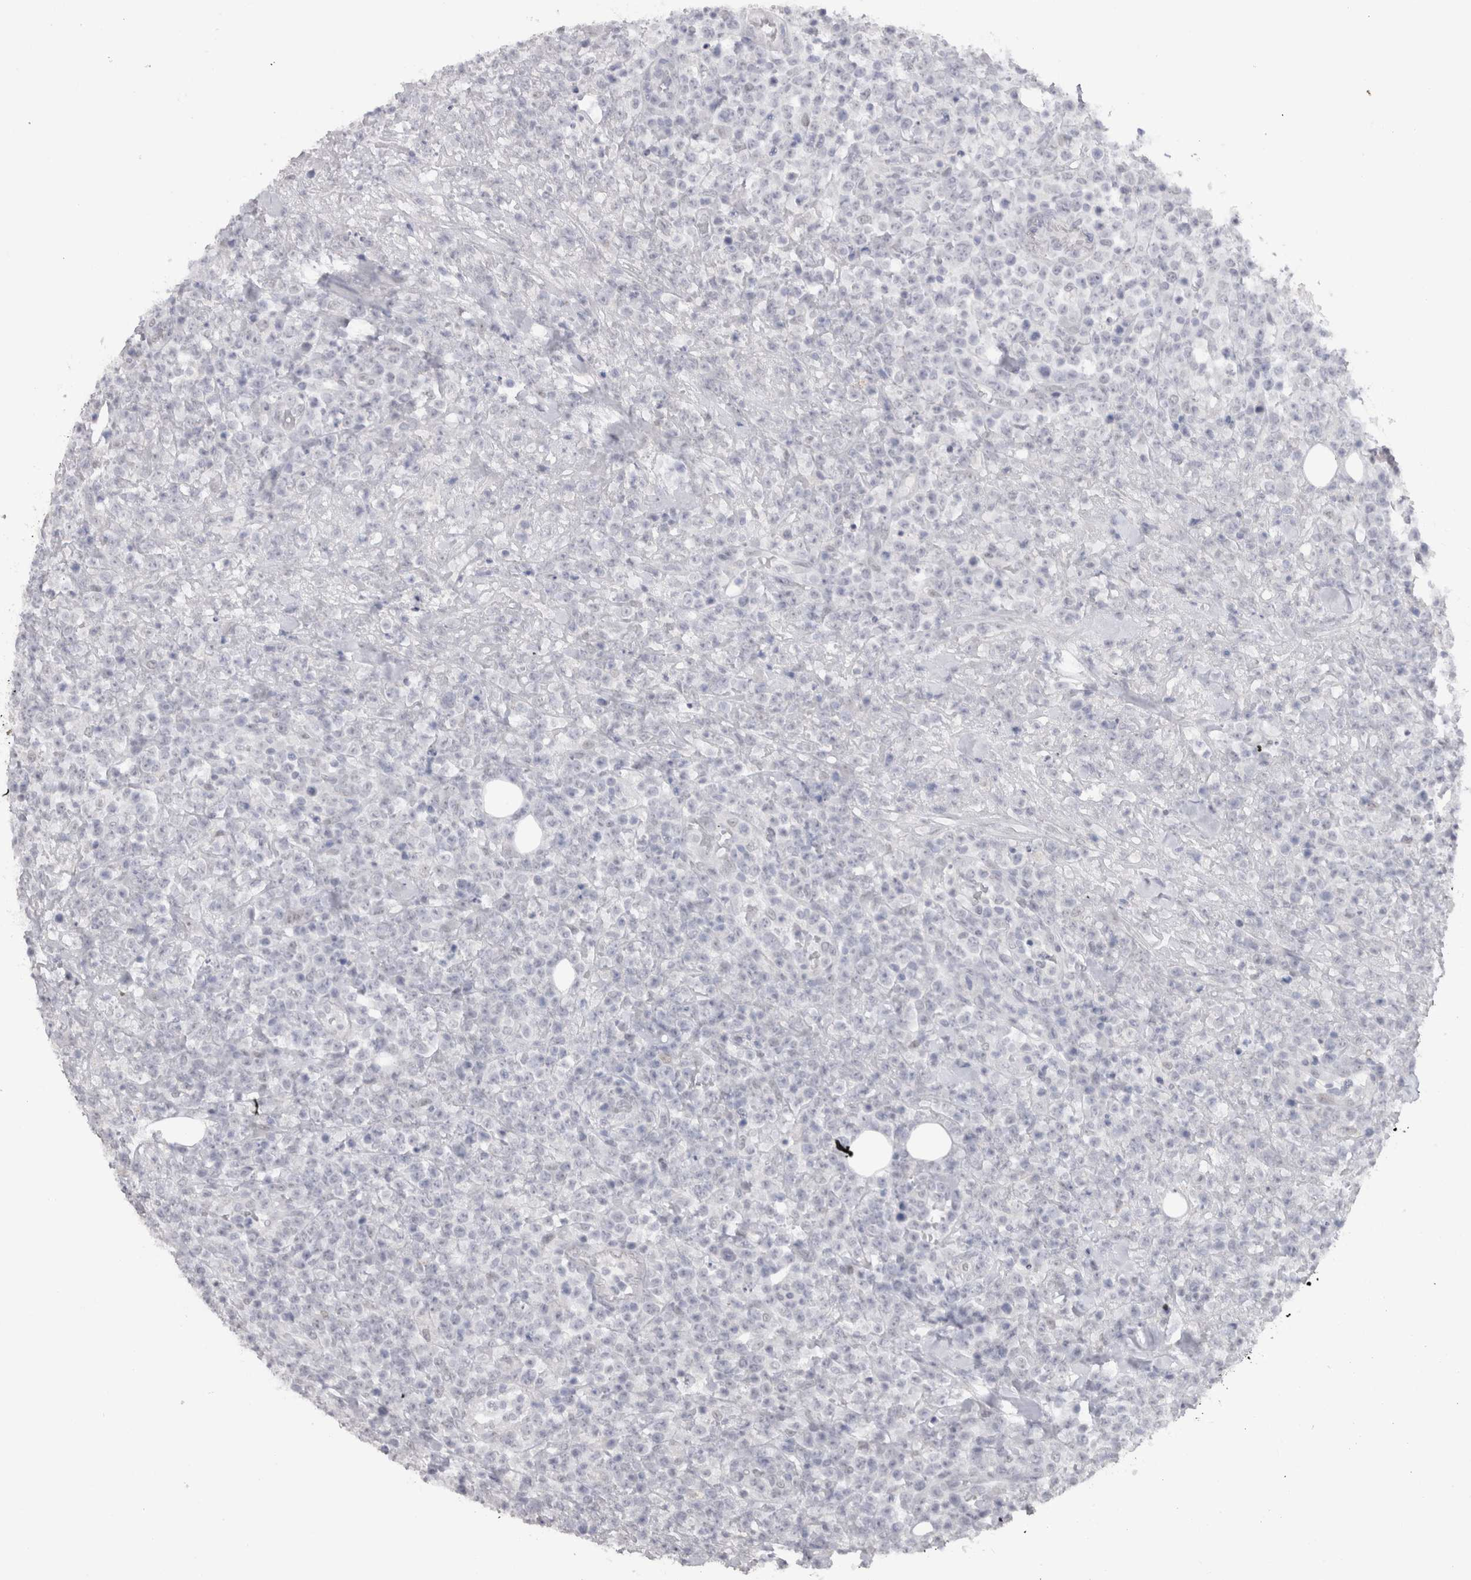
{"staining": {"intensity": "negative", "quantity": "none", "location": "none"}, "tissue": "lymphoma", "cell_type": "Tumor cells", "image_type": "cancer", "snomed": [{"axis": "morphology", "description": "Malignant lymphoma, non-Hodgkin's type, High grade"}, {"axis": "topography", "description": "Colon"}], "caption": "This is an immunohistochemistry histopathology image of human lymphoma. There is no positivity in tumor cells.", "gene": "CDH17", "patient": {"sex": "female", "age": 53}}